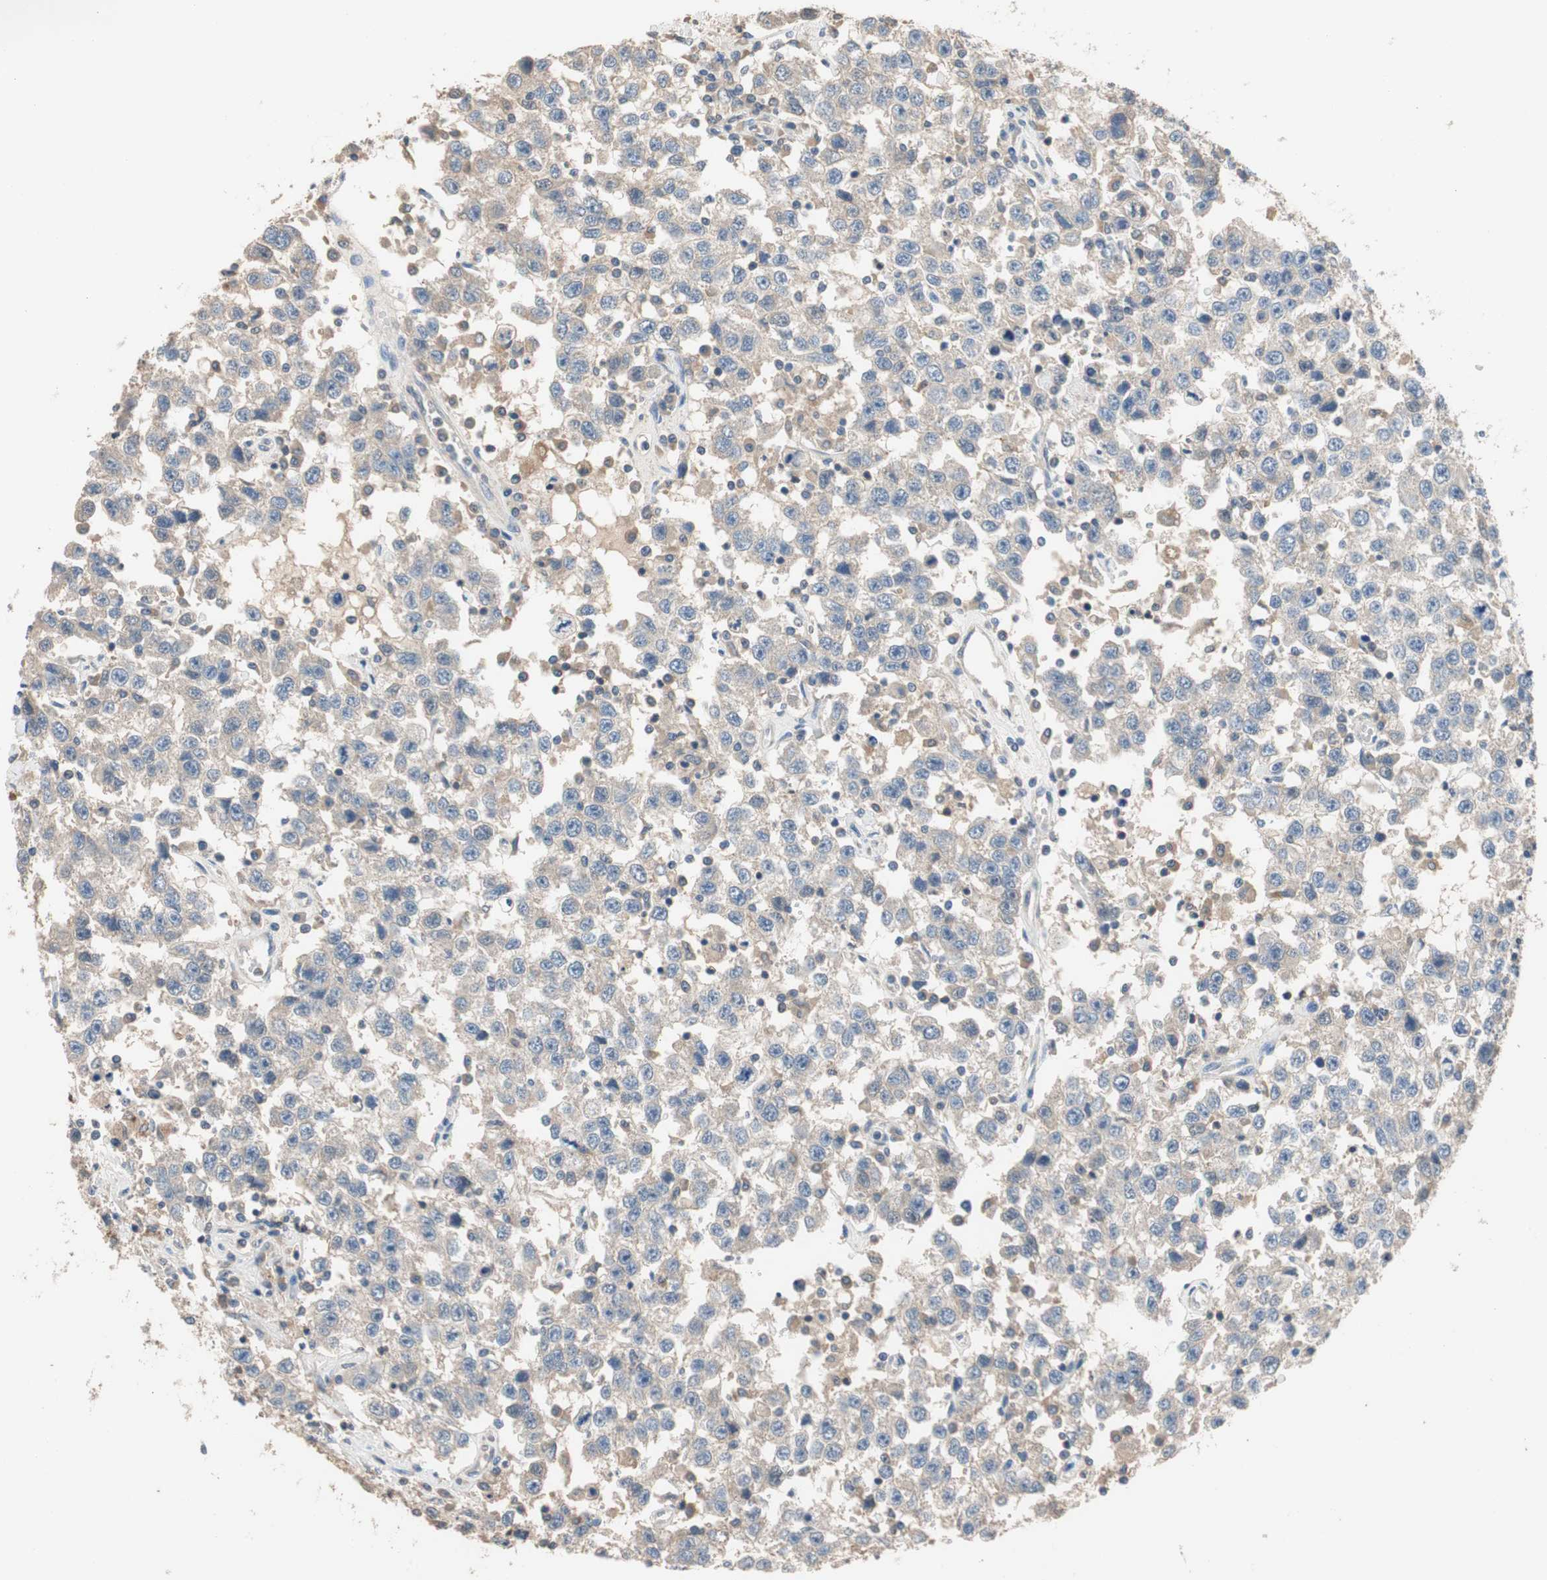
{"staining": {"intensity": "weak", "quantity": ">75%", "location": "cytoplasmic/membranous"}, "tissue": "testis cancer", "cell_type": "Tumor cells", "image_type": "cancer", "snomed": [{"axis": "morphology", "description": "Seminoma, NOS"}, {"axis": "topography", "description": "Testis"}], "caption": "DAB immunohistochemical staining of human testis cancer exhibits weak cytoplasmic/membranous protein expression in about >75% of tumor cells.", "gene": "ADAP1", "patient": {"sex": "male", "age": 41}}